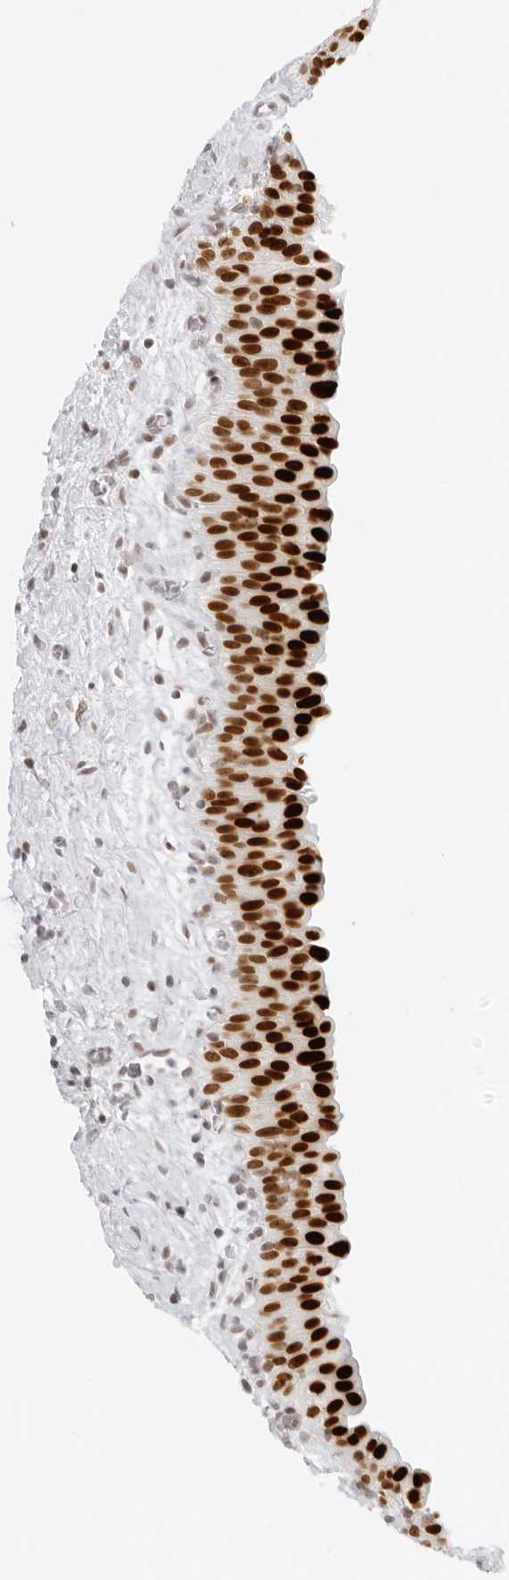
{"staining": {"intensity": "strong", "quantity": ">75%", "location": "nuclear"}, "tissue": "urinary bladder", "cell_type": "Urothelial cells", "image_type": "normal", "snomed": [{"axis": "morphology", "description": "Normal tissue, NOS"}, {"axis": "topography", "description": "Urinary bladder"}], "caption": "About >75% of urothelial cells in benign urinary bladder display strong nuclear protein positivity as visualized by brown immunohistochemical staining.", "gene": "RCC1", "patient": {"sex": "male", "age": 82}}